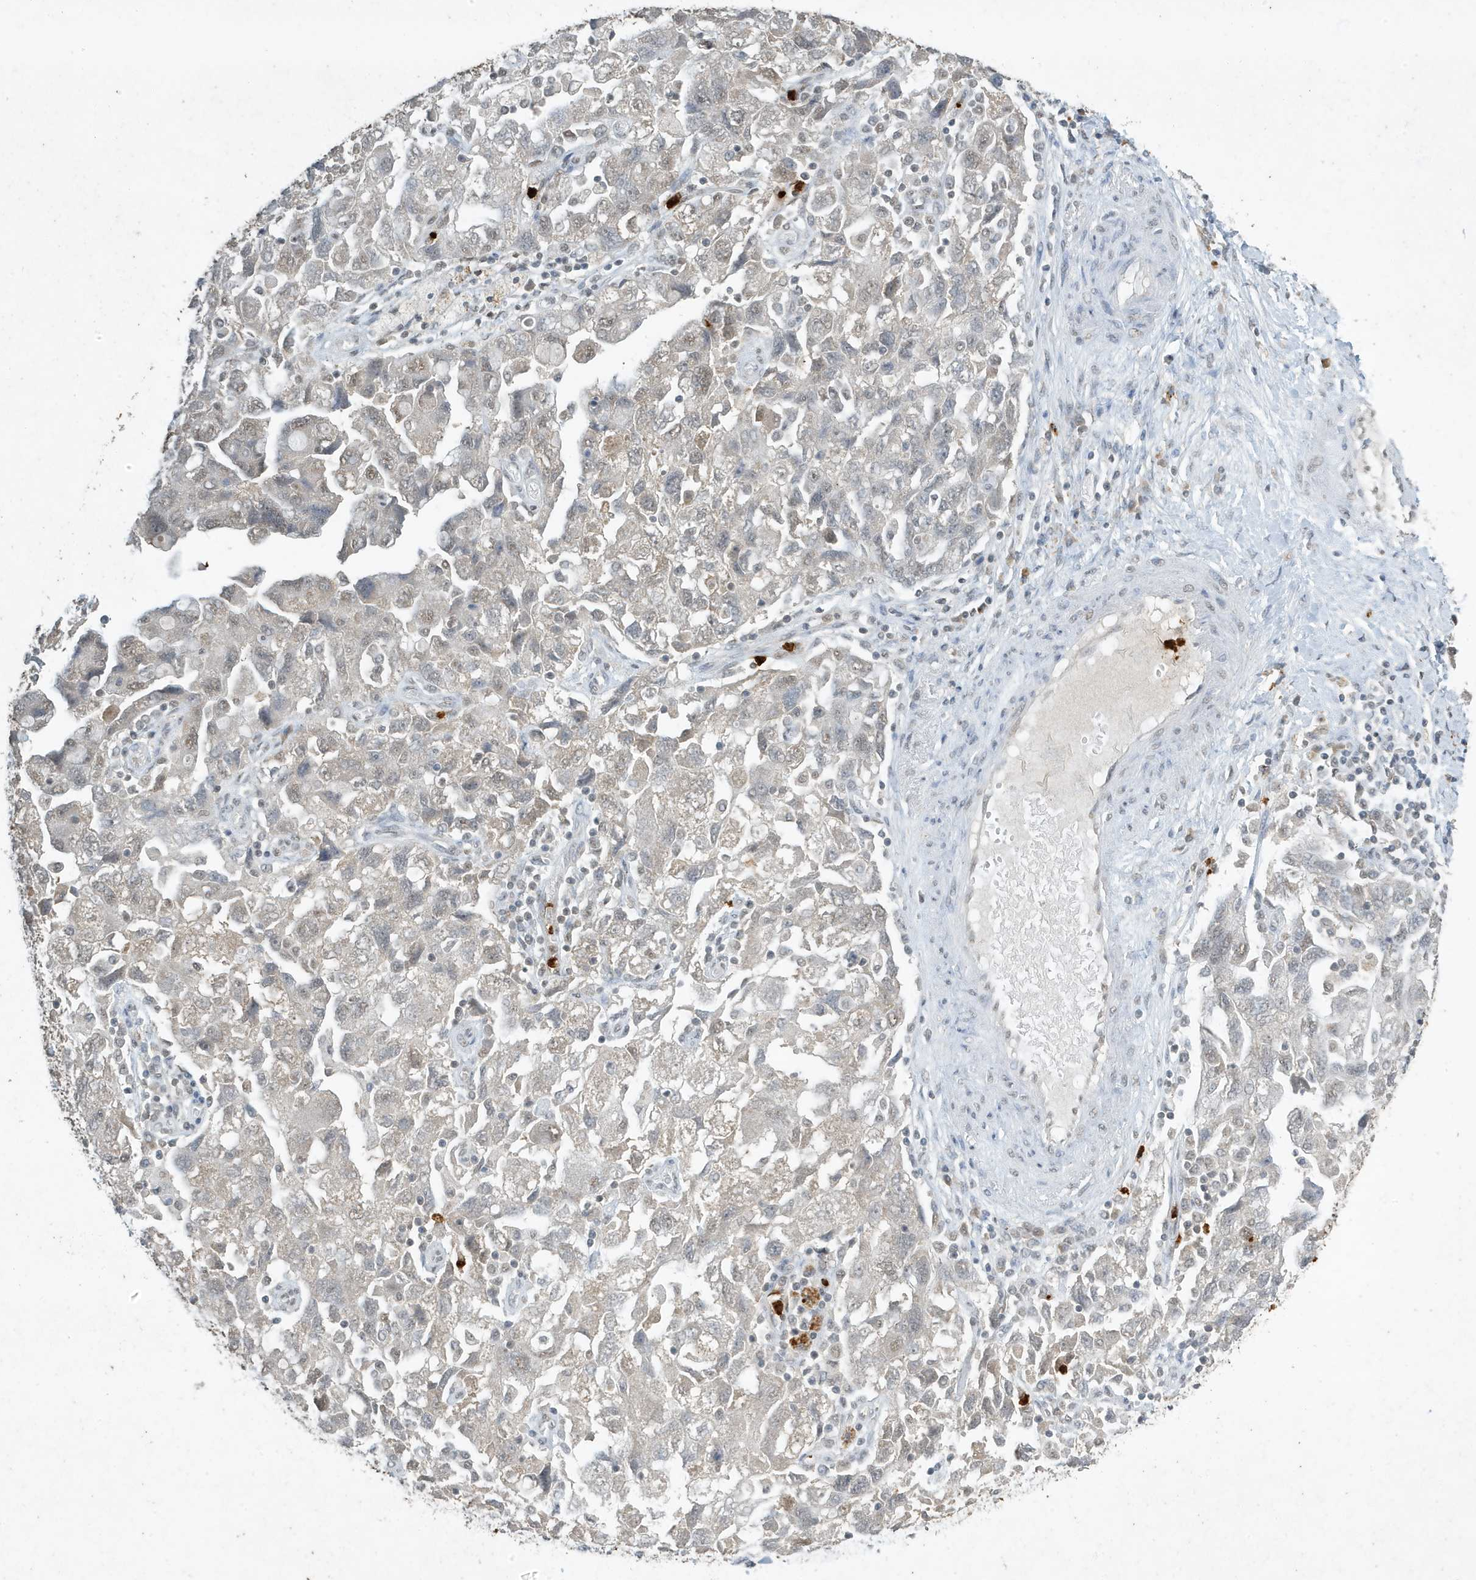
{"staining": {"intensity": "negative", "quantity": "none", "location": "none"}, "tissue": "ovarian cancer", "cell_type": "Tumor cells", "image_type": "cancer", "snomed": [{"axis": "morphology", "description": "Carcinoma, NOS"}, {"axis": "morphology", "description": "Cystadenocarcinoma, serous, NOS"}, {"axis": "topography", "description": "Ovary"}], "caption": "The micrograph exhibits no significant staining in tumor cells of ovarian cancer.", "gene": "DEFA1", "patient": {"sex": "female", "age": 69}}